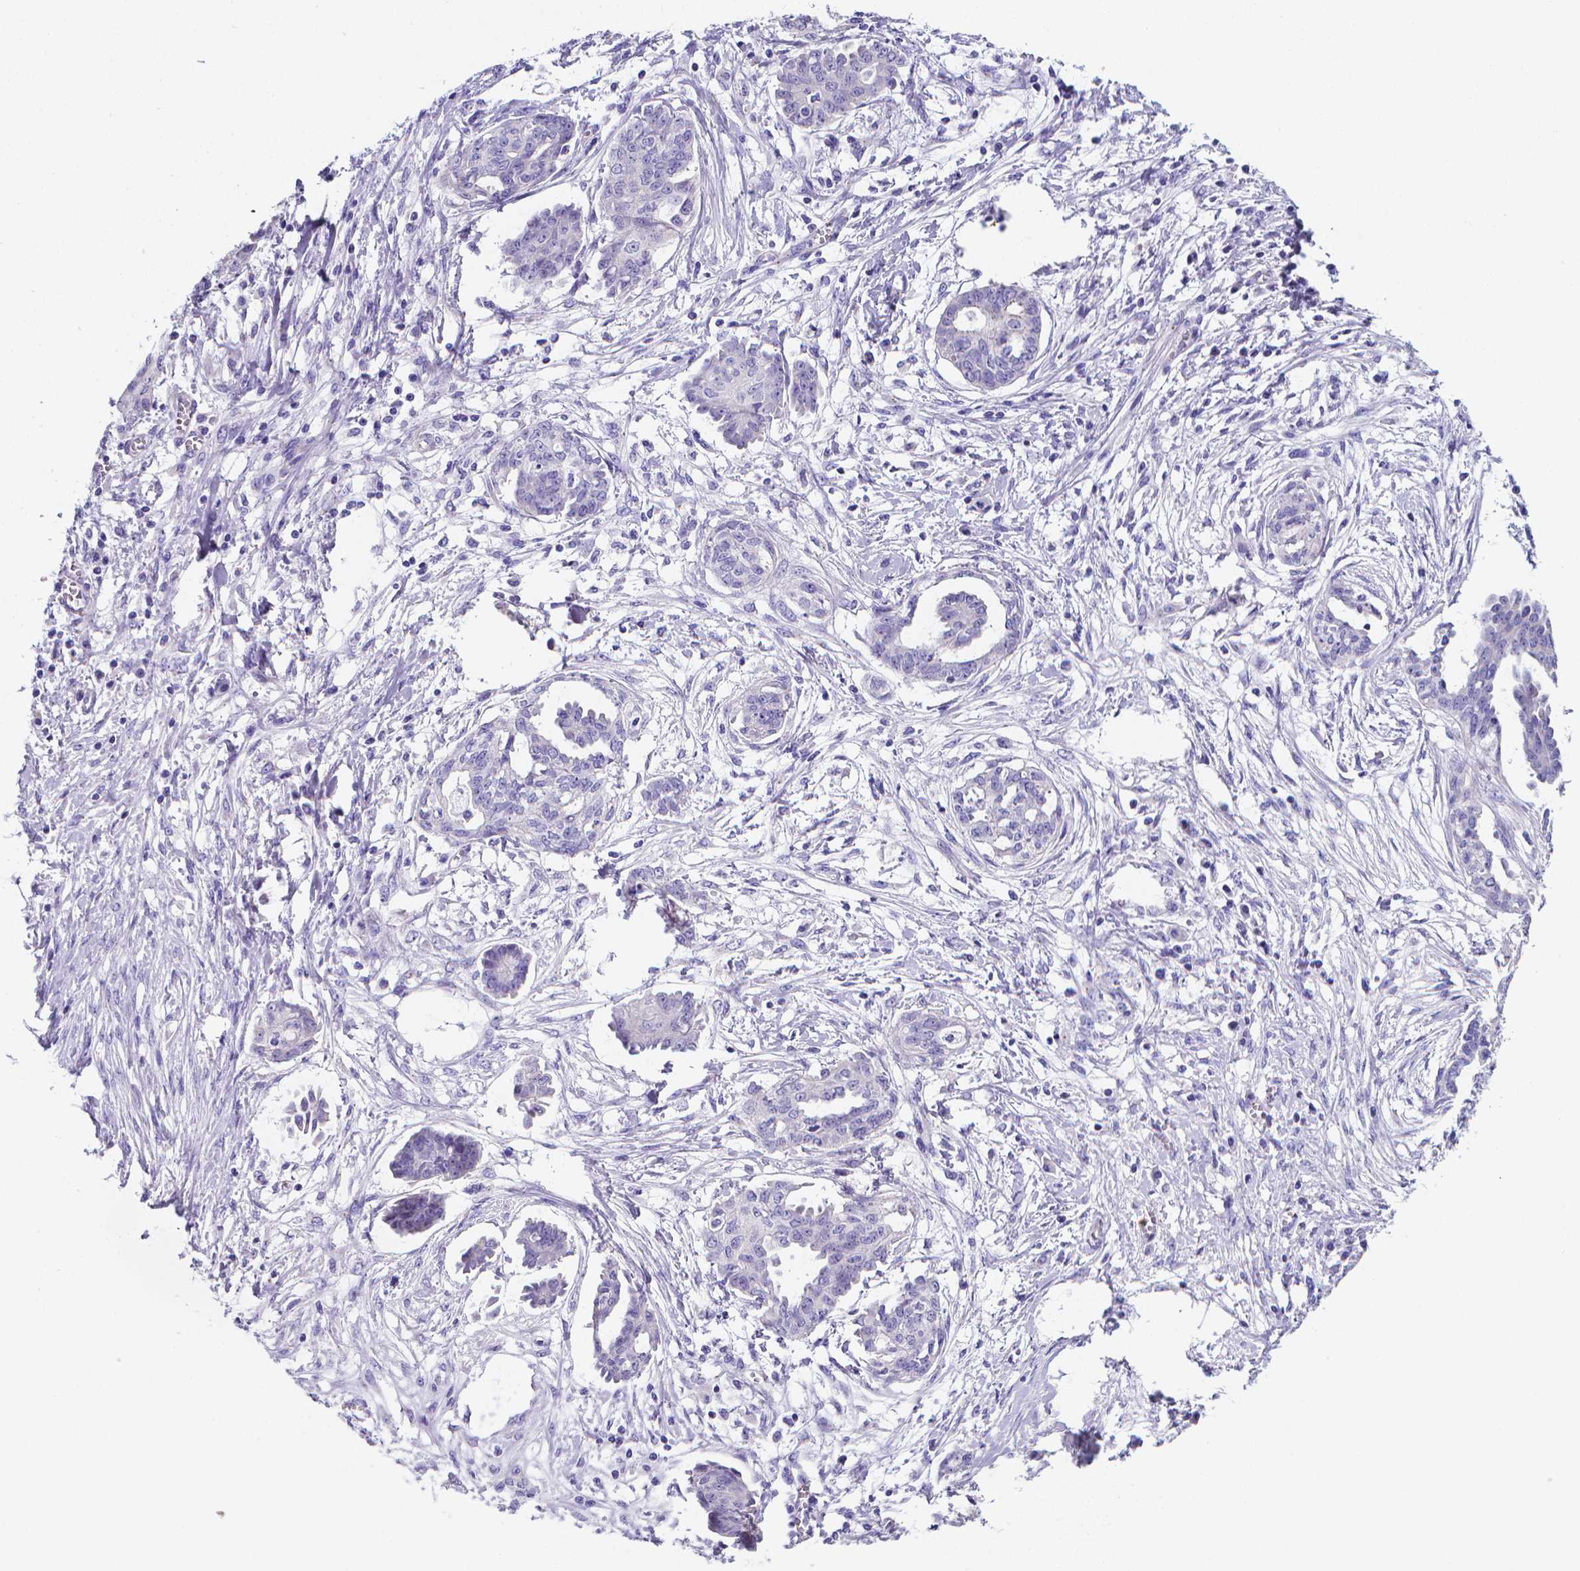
{"staining": {"intensity": "negative", "quantity": "none", "location": "none"}, "tissue": "ovarian cancer", "cell_type": "Tumor cells", "image_type": "cancer", "snomed": [{"axis": "morphology", "description": "Cystadenocarcinoma, serous, NOS"}, {"axis": "topography", "description": "Ovary"}], "caption": "A micrograph of ovarian serous cystadenocarcinoma stained for a protein demonstrates no brown staining in tumor cells.", "gene": "LRRC73", "patient": {"sex": "female", "age": 71}}